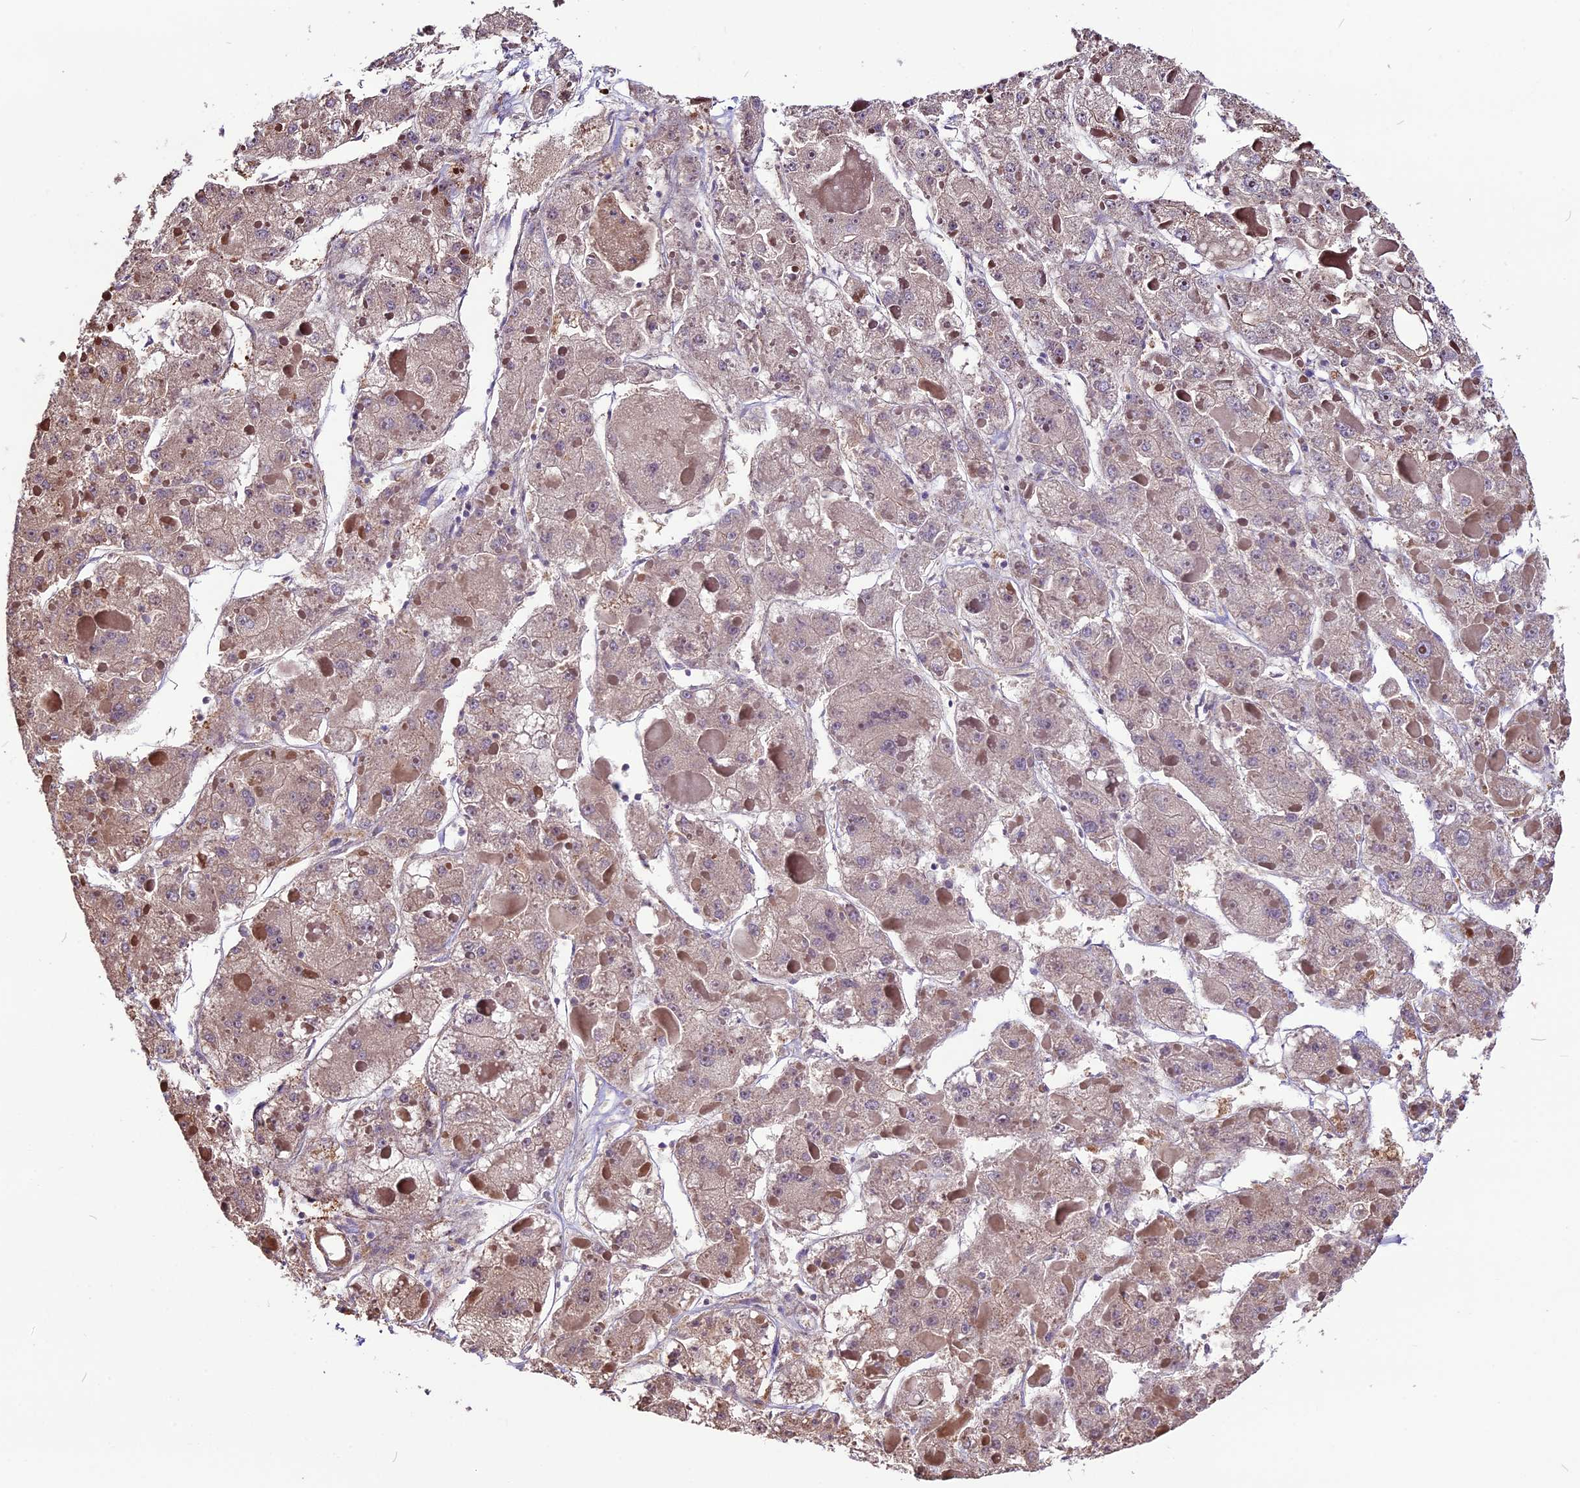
{"staining": {"intensity": "weak", "quantity": "<25%", "location": "cytoplasmic/membranous"}, "tissue": "liver cancer", "cell_type": "Tumor cells", "image_type": "cancer", "snomed": [{"axis": "morphology", "description": "Carcinoma, Hepatocellular, NOS"}, {"axis": "topography", "description": "Liver"}], "caption": "Immunohistochemical staining of human liver cancer displays no significant expression in tumor cells.", "gene": "ANO3", "patient": {"sex": "female", "age": 73}}